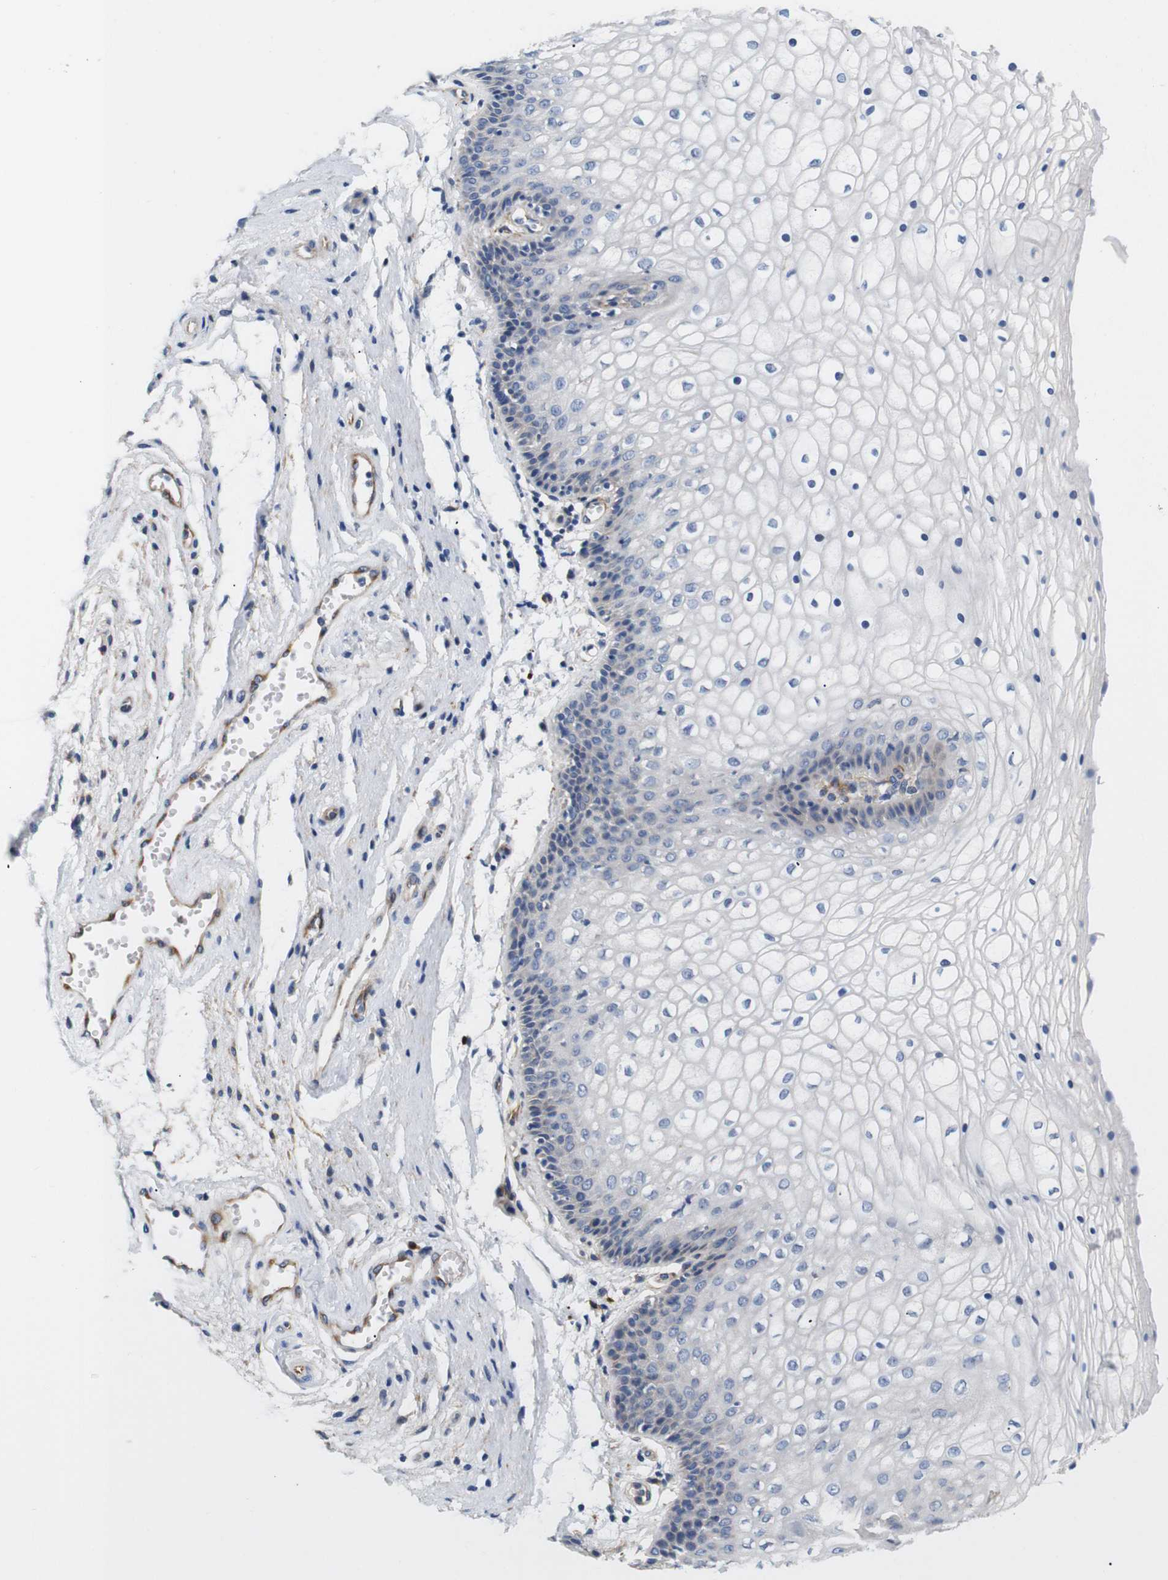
{"staining": {"intensity": "negative", "quantity": "none", "location": "none"}, "tissue": "vagina", "cell_type": "Squamous epithelial cells", "image_type": "normal", "snomed": [{"axis": "morphology", "description": "Normal tissue, NOS"}, {"axis": "topography", "description": "Vagina"}], "caption": "Squamous epithelial cells are negative for protein expression in benign human vagina. (DAB (3,3'-diaminobenzidine) immunohistochemistry visualized using brightfield microscopy, high magnification).", "gene": "UBE2G2", "patient": {"sex": "female", "age": 34}}